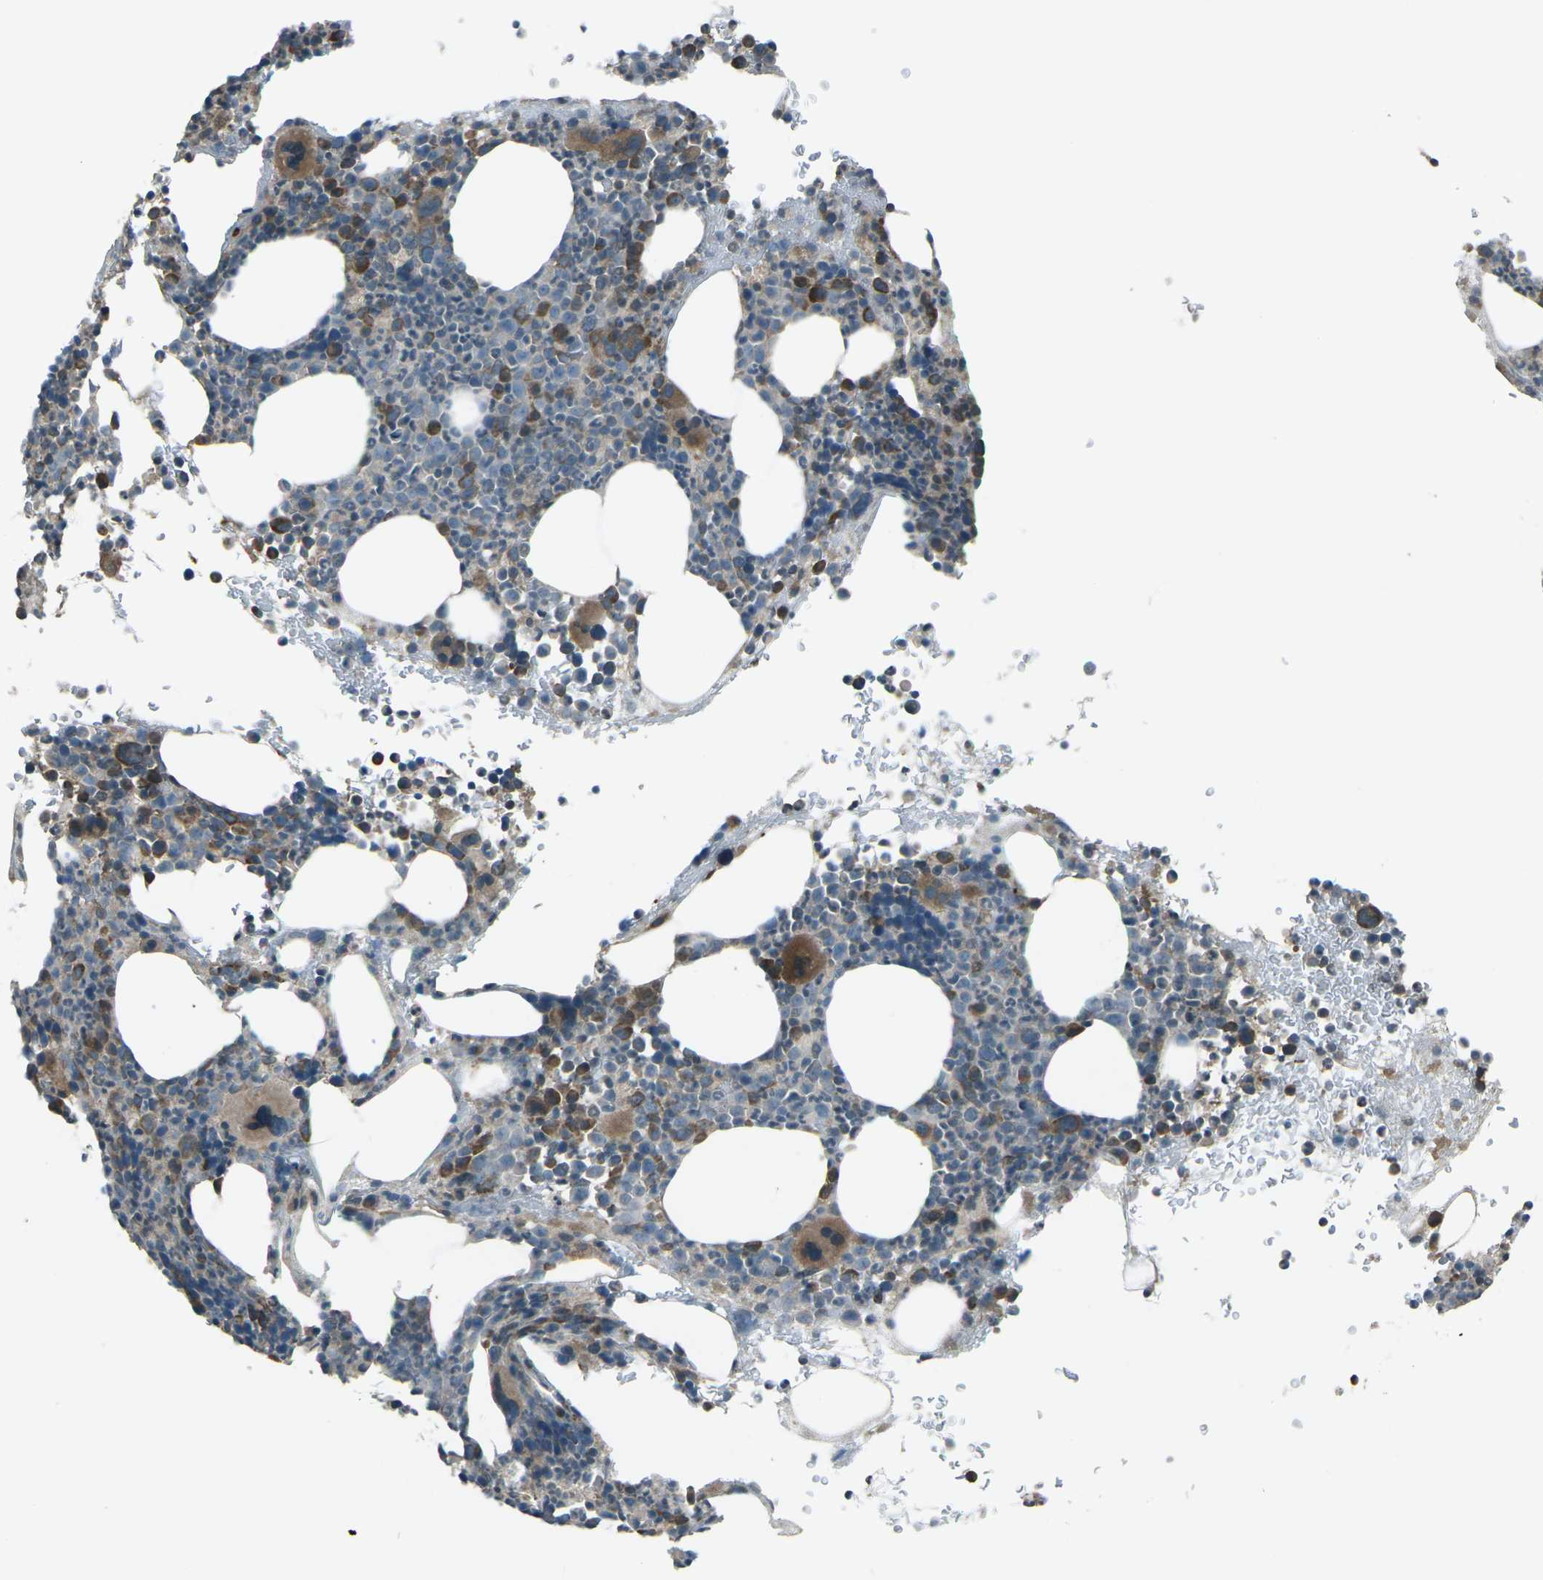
{"staining": {"intensity": "moderate", "quantity": "25%-75%", "location": "cytoplasmic/membranous"}, "tissue": "bone marrow", "cell_type": "Hematopoietic cells", "image_type": "normal", "snomed": [{"axis": "morphology", "description": "Normal tissue, NOS"}, {"axis": "morphology", "description": "Inflammation, NOS"}, {"axis": "topography", "description": "Bone marrow"}], "caption": "Hematopoietic cells exhibit medium levels of moderate cytoplasmic/membranous staining in about 25%-75% of cells in unremarkable bone marrow. (Brightfield microscopy of DAB IHC at high magnification).", "gene": "LSMEM1", "patient": {"sex": "male", "age": 73}}